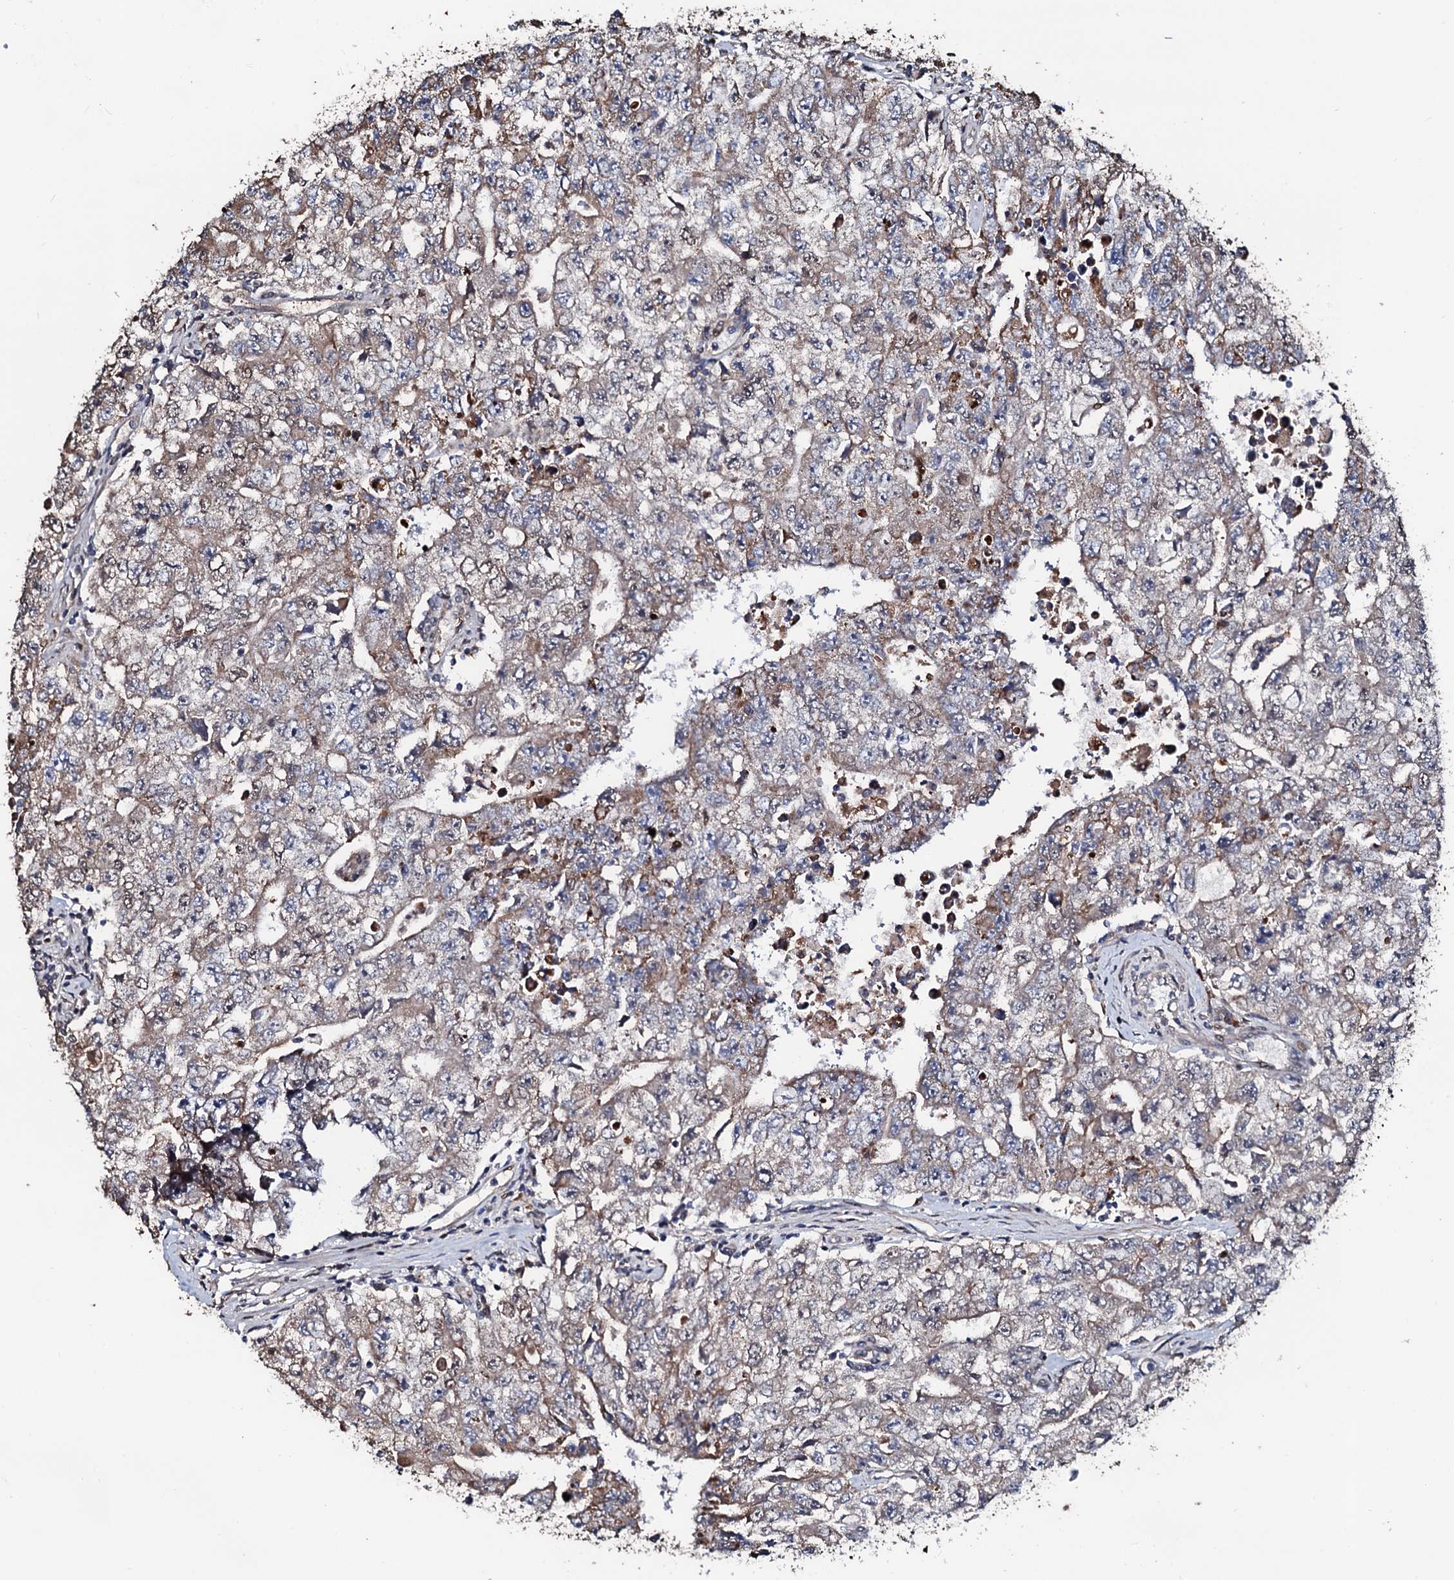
{"staining": {"intensity": "moderate", "quantity": "<25%", "location": "cytoplasmic/membranous,nuclear"}, "tissue": "testis cancer", "cell_type": "Tumor cells", "image_type": "cancer", "snomed": [{"axis": "morphology", "description": "Carcinoma, Embryonal, NOS"}, {"axis": "topography", "description": "Testis"}], "caption": "A brown stain labels moderate cytoplasmic/membranous and nuclear expression of a protein in human testis cancer (embryonal carcinoma) tumor cells.", "gene": "KIF18A", "patient": {"sex": "male", "age": 17}}